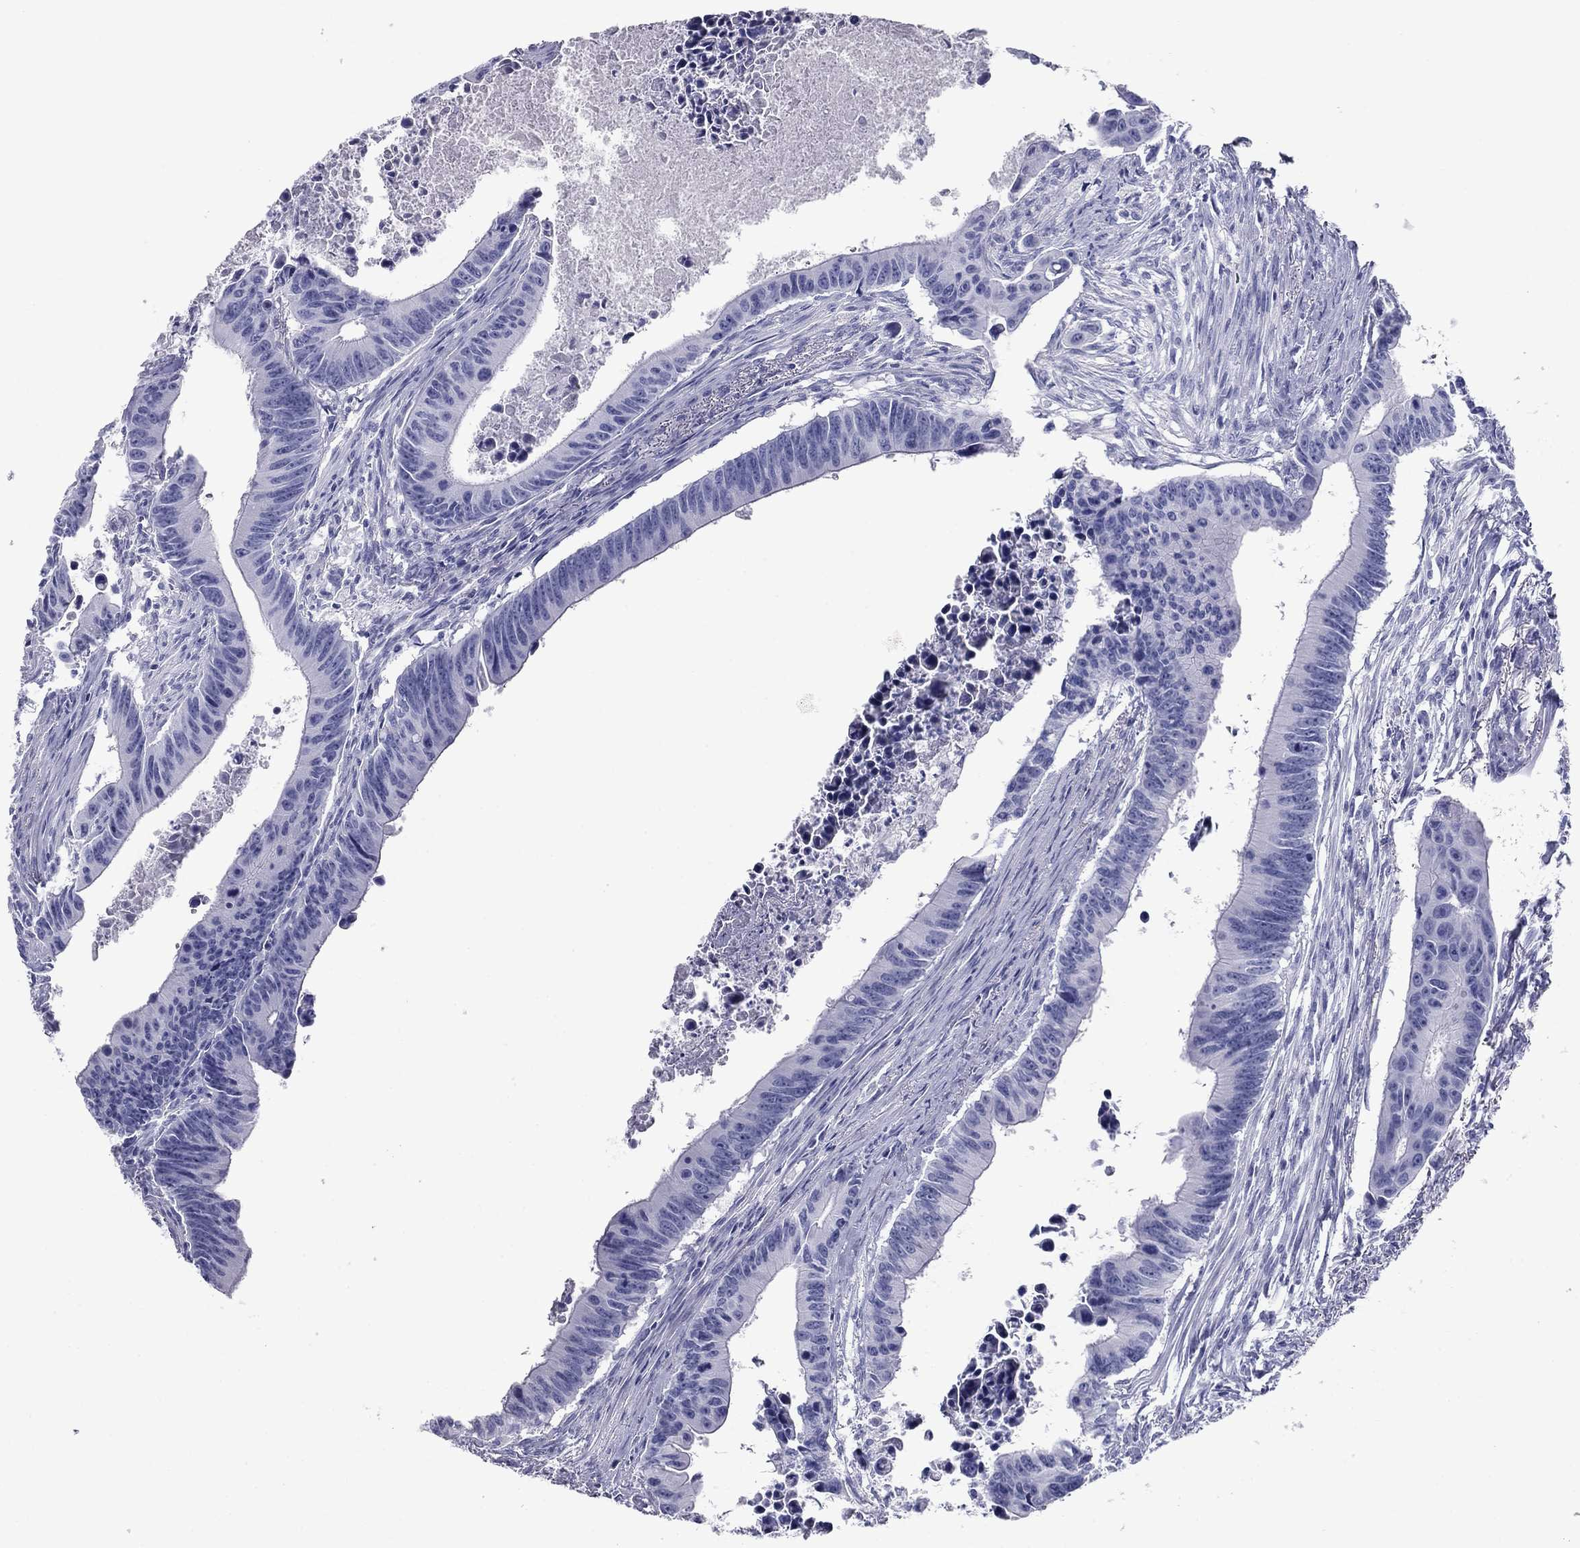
{"staining": {"intensity": "negative", "quantity": "none", "location": "none"}, "tissue": "colorectal cancer", "cell_type": "Tumor cells", "image_type": "cancer", "snomed": [{"axis": "morphology", "description": "Adenocarcinoma, NOS"}, {"axis": "topography", "description": "Colon"}], "caption": "Colorectal cancer (adenocarcinoma) stained for a protein using immunohistochemistry (IHC) displays no expression tumor cells.", "gene": "NPPA", "patient": {"sex": "female", "age": 87}}